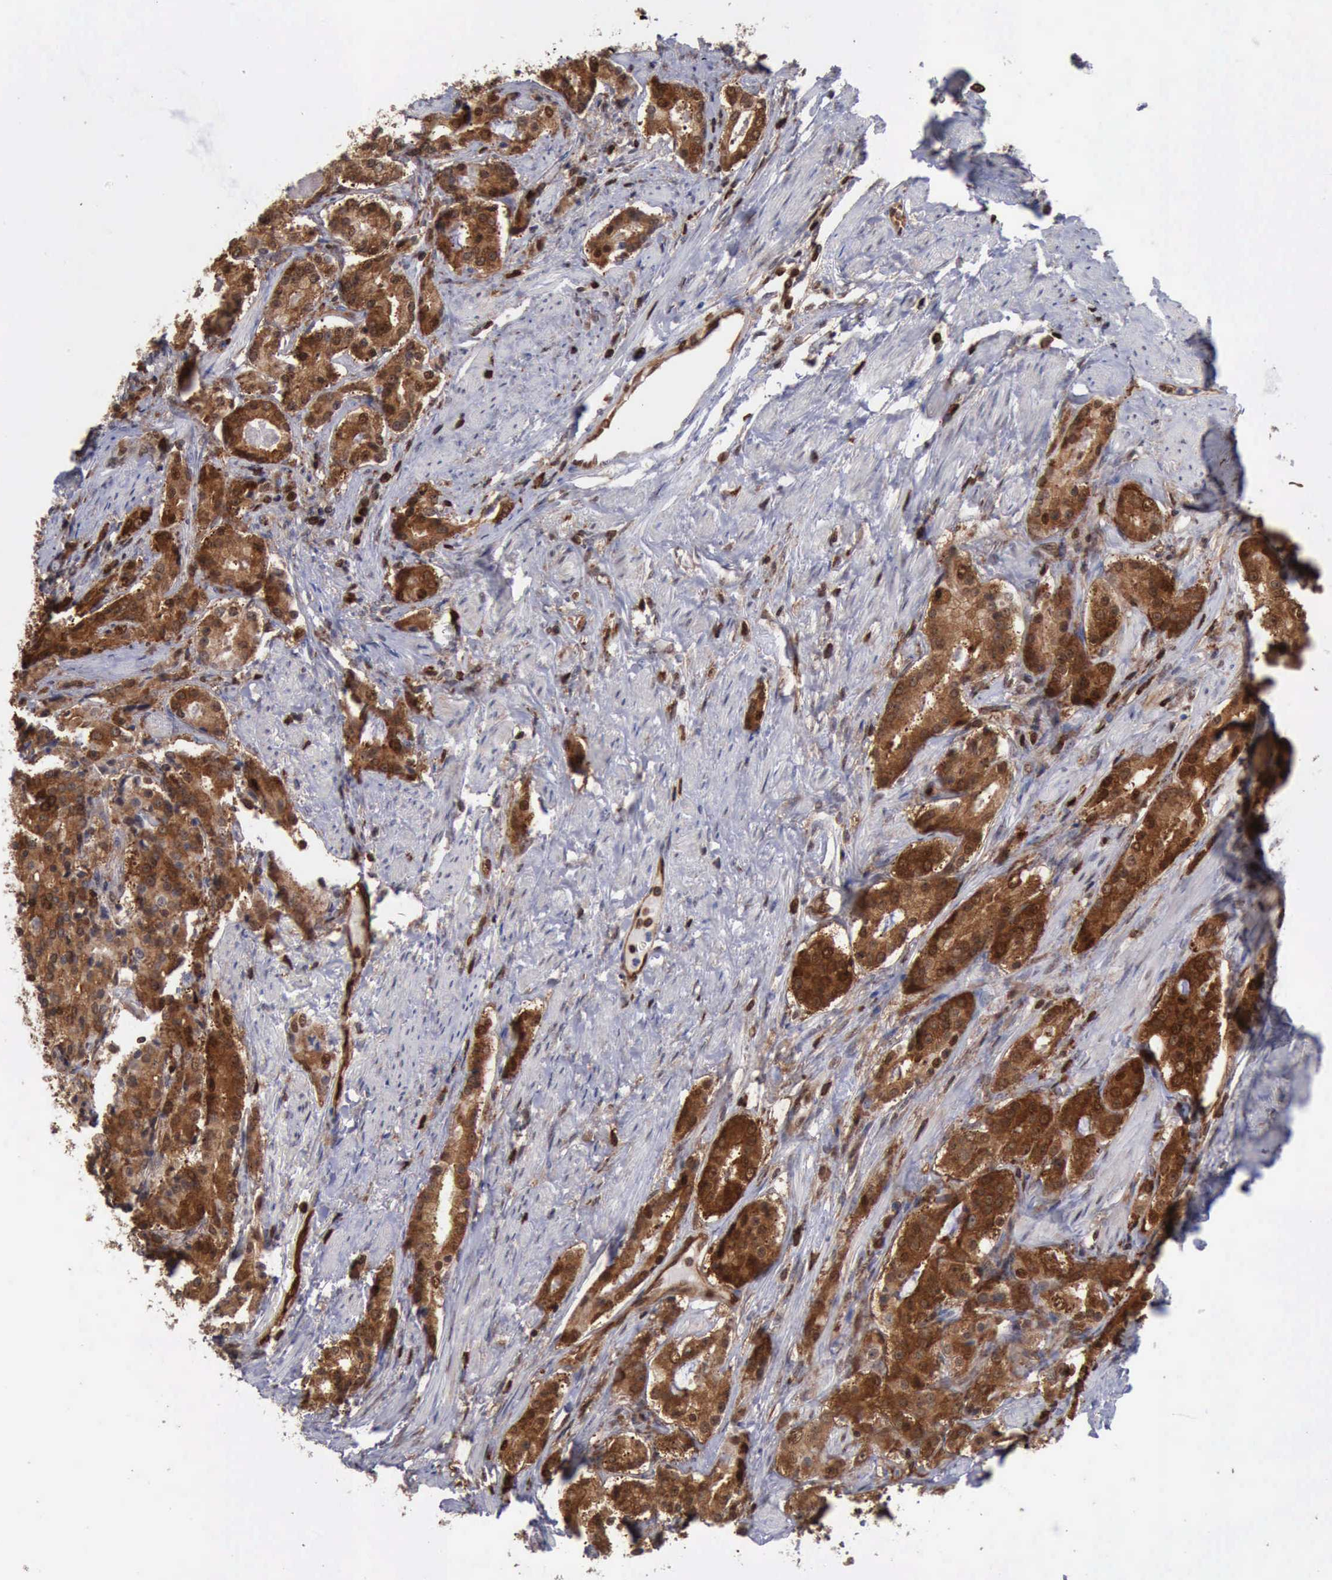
{"staining": {"intensity": "strong", "quantity": ">75%", "location": "cytoplasmic/membranous,nuclear"}, "tissue": "prostate cancer", "cell_type": "Tumor cells", "image_type": "cancer", "snomed": [{"axis": "morphology", "description": "Adenocarcinoma, Medium grade"}, {"axis": "topography", "description": "Prostate"}], "caption": "Protein staining exhibits strong cytoplasmic/membranous and nuclear expression in about >75% of tumor cells in prostate cancer. (Stains: DAB (3,3'-diaminobenzidine) in brown, nuclei in blue, Microscopy: brightfield microscopy at high magnification).", "gene": "PDCD4", "patient": {"sex": "male", "age": 72}}